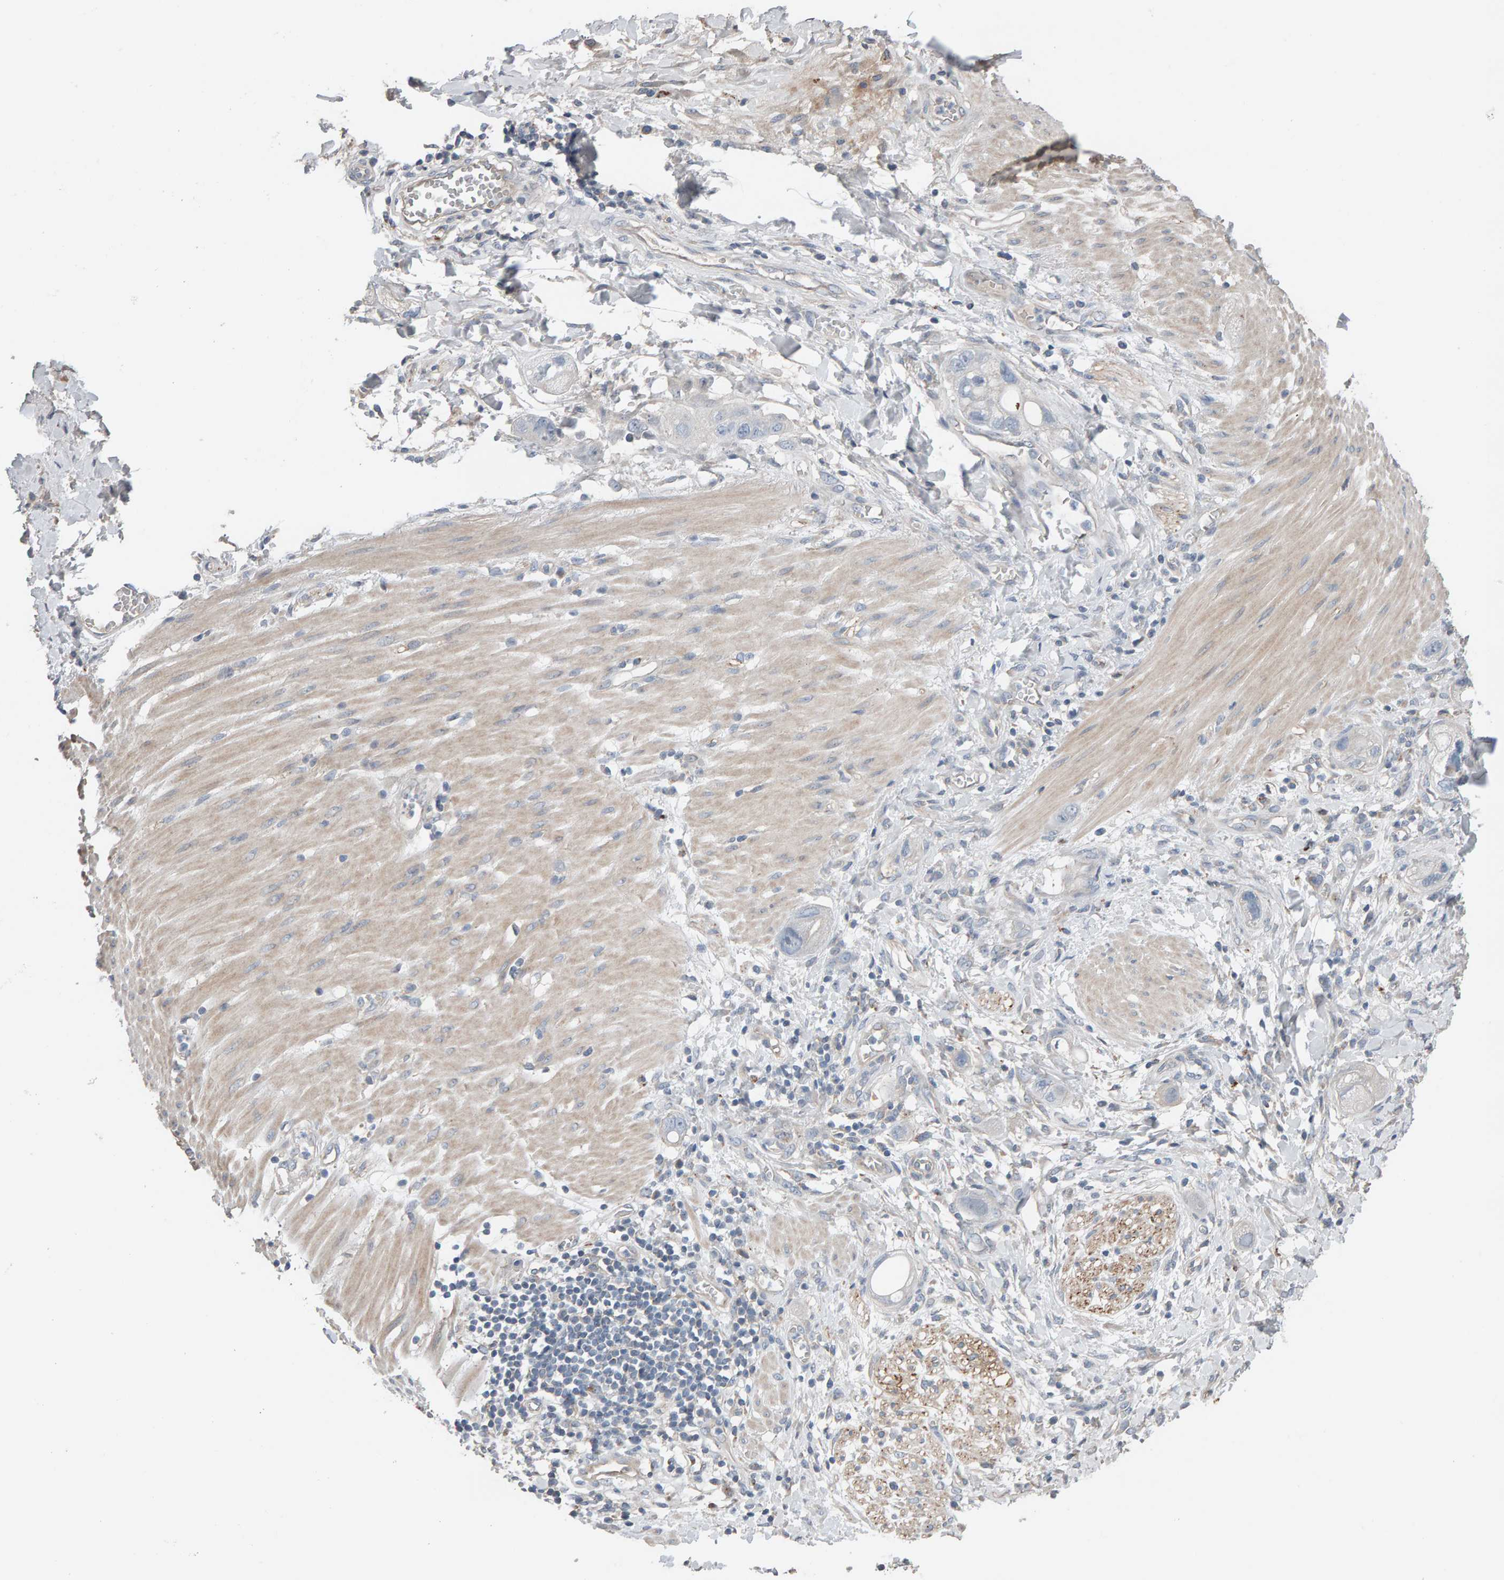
{"staining": {"intensity": "negative", "quantity": "none", "location": "none"}, "tissue": "stomach cancer", "cell_type": "Tumor cells", "image_type": "cancer", "snomed": [{"axis": "morphology", "description": "Adenocarcinoma, NOS"}, {"axis": "topography", "description": "Stomach"}, {"axis": "topography", "description": "Stomach, lower"}], "caption": "Protein analysis of stomach cancer shows no significant positivity in tumor cells.", "gene": "IPPK", "patient": {"sex": "female", "age": 48}}